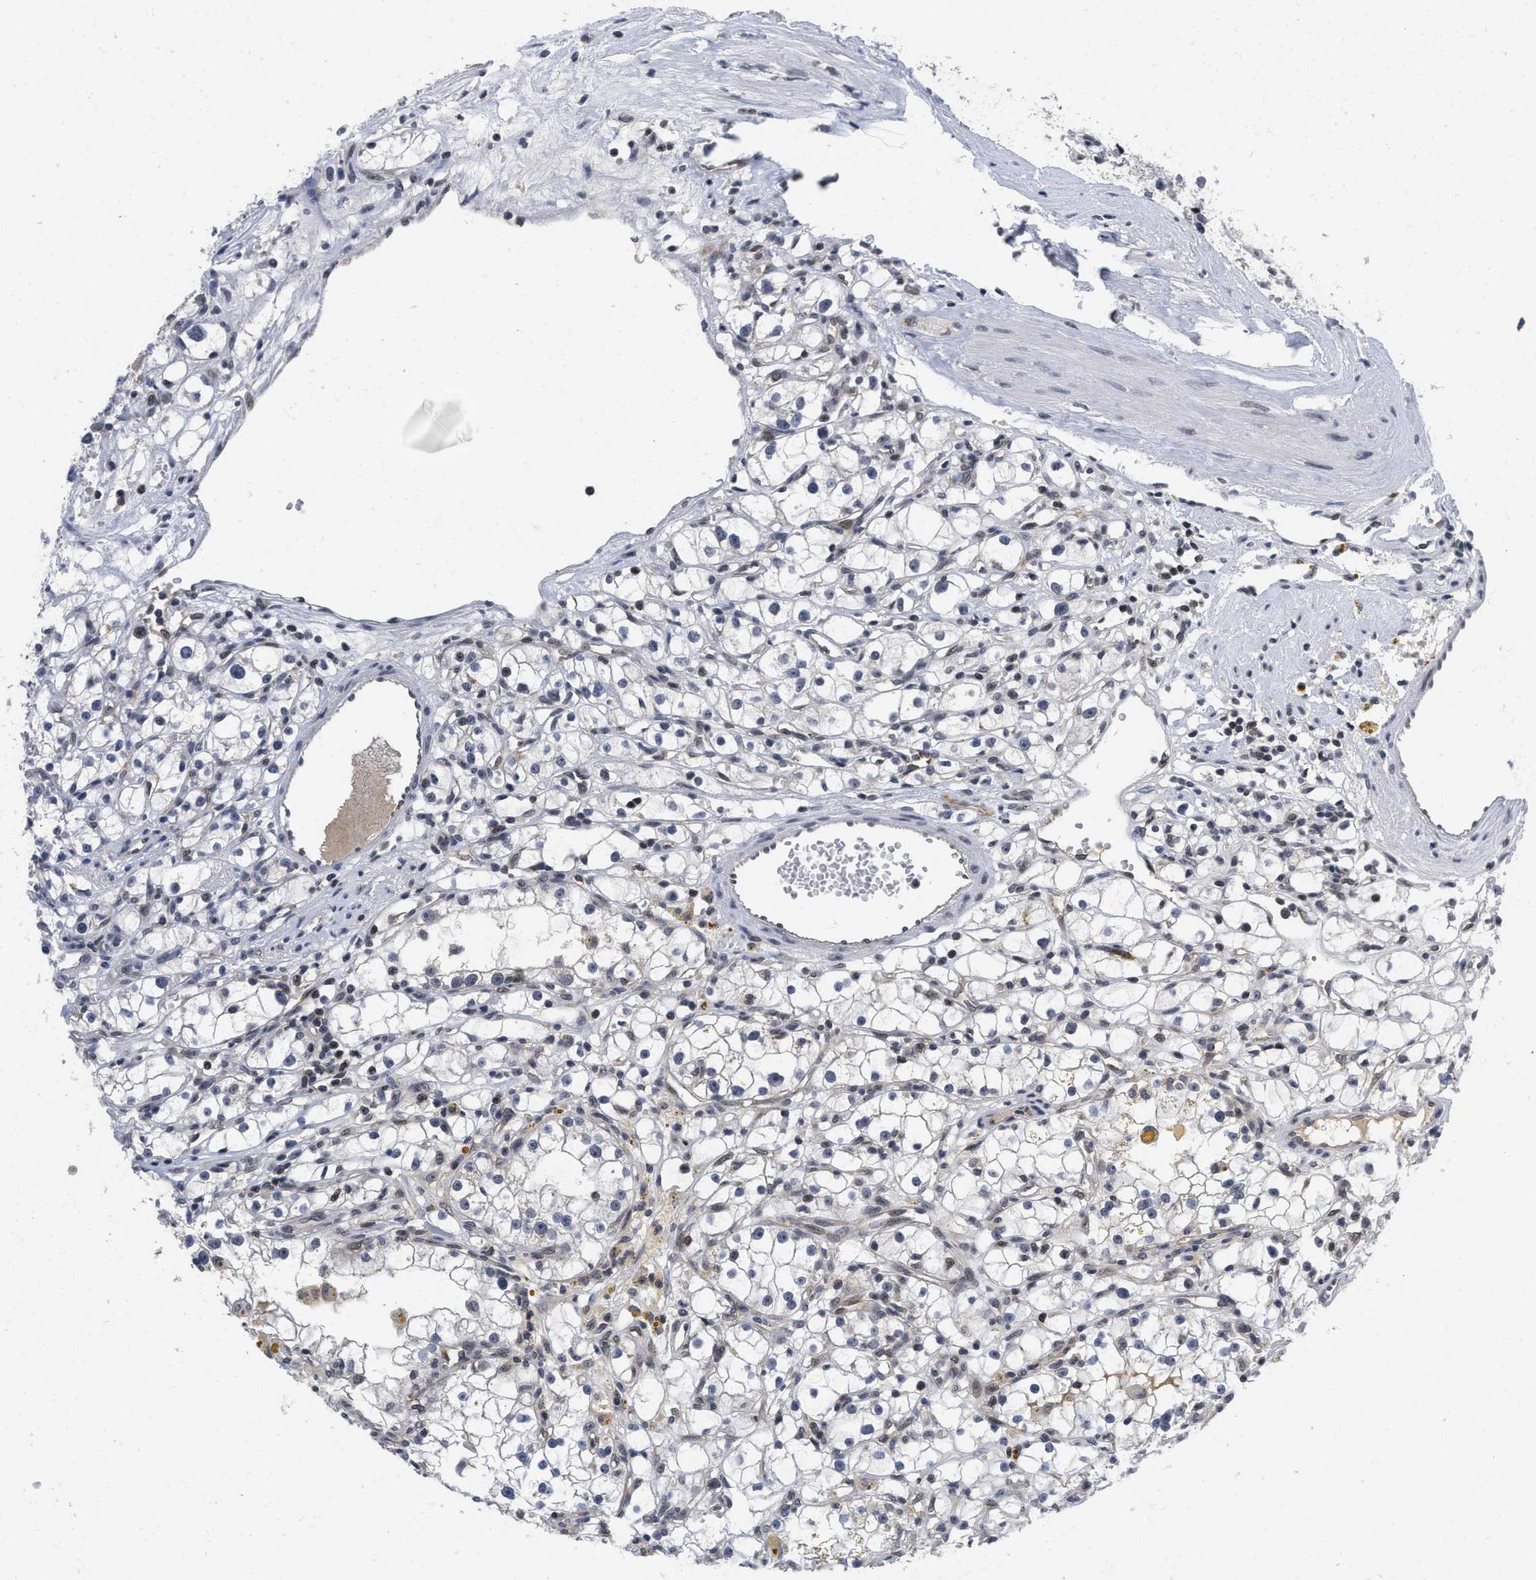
{"staining": {"intensity": "negative", "quantity": "none", "location": "none"}, "tissue": "renal cancer", "cell_type": "Tumor cells", "image_type": "cancer", "snomed": [{"axis": "morphology", "description": "Adenocarcinoma, NOS"}, {"axis": "topography", "description": "Kidney"}], "caption": "Immunohistochemical staining of human renal cancer (adenocarcinoma) reveals no significant expression in tumor cells.", "gene": "HIF1A", "patient": {"sex": "male", "age": 56}}